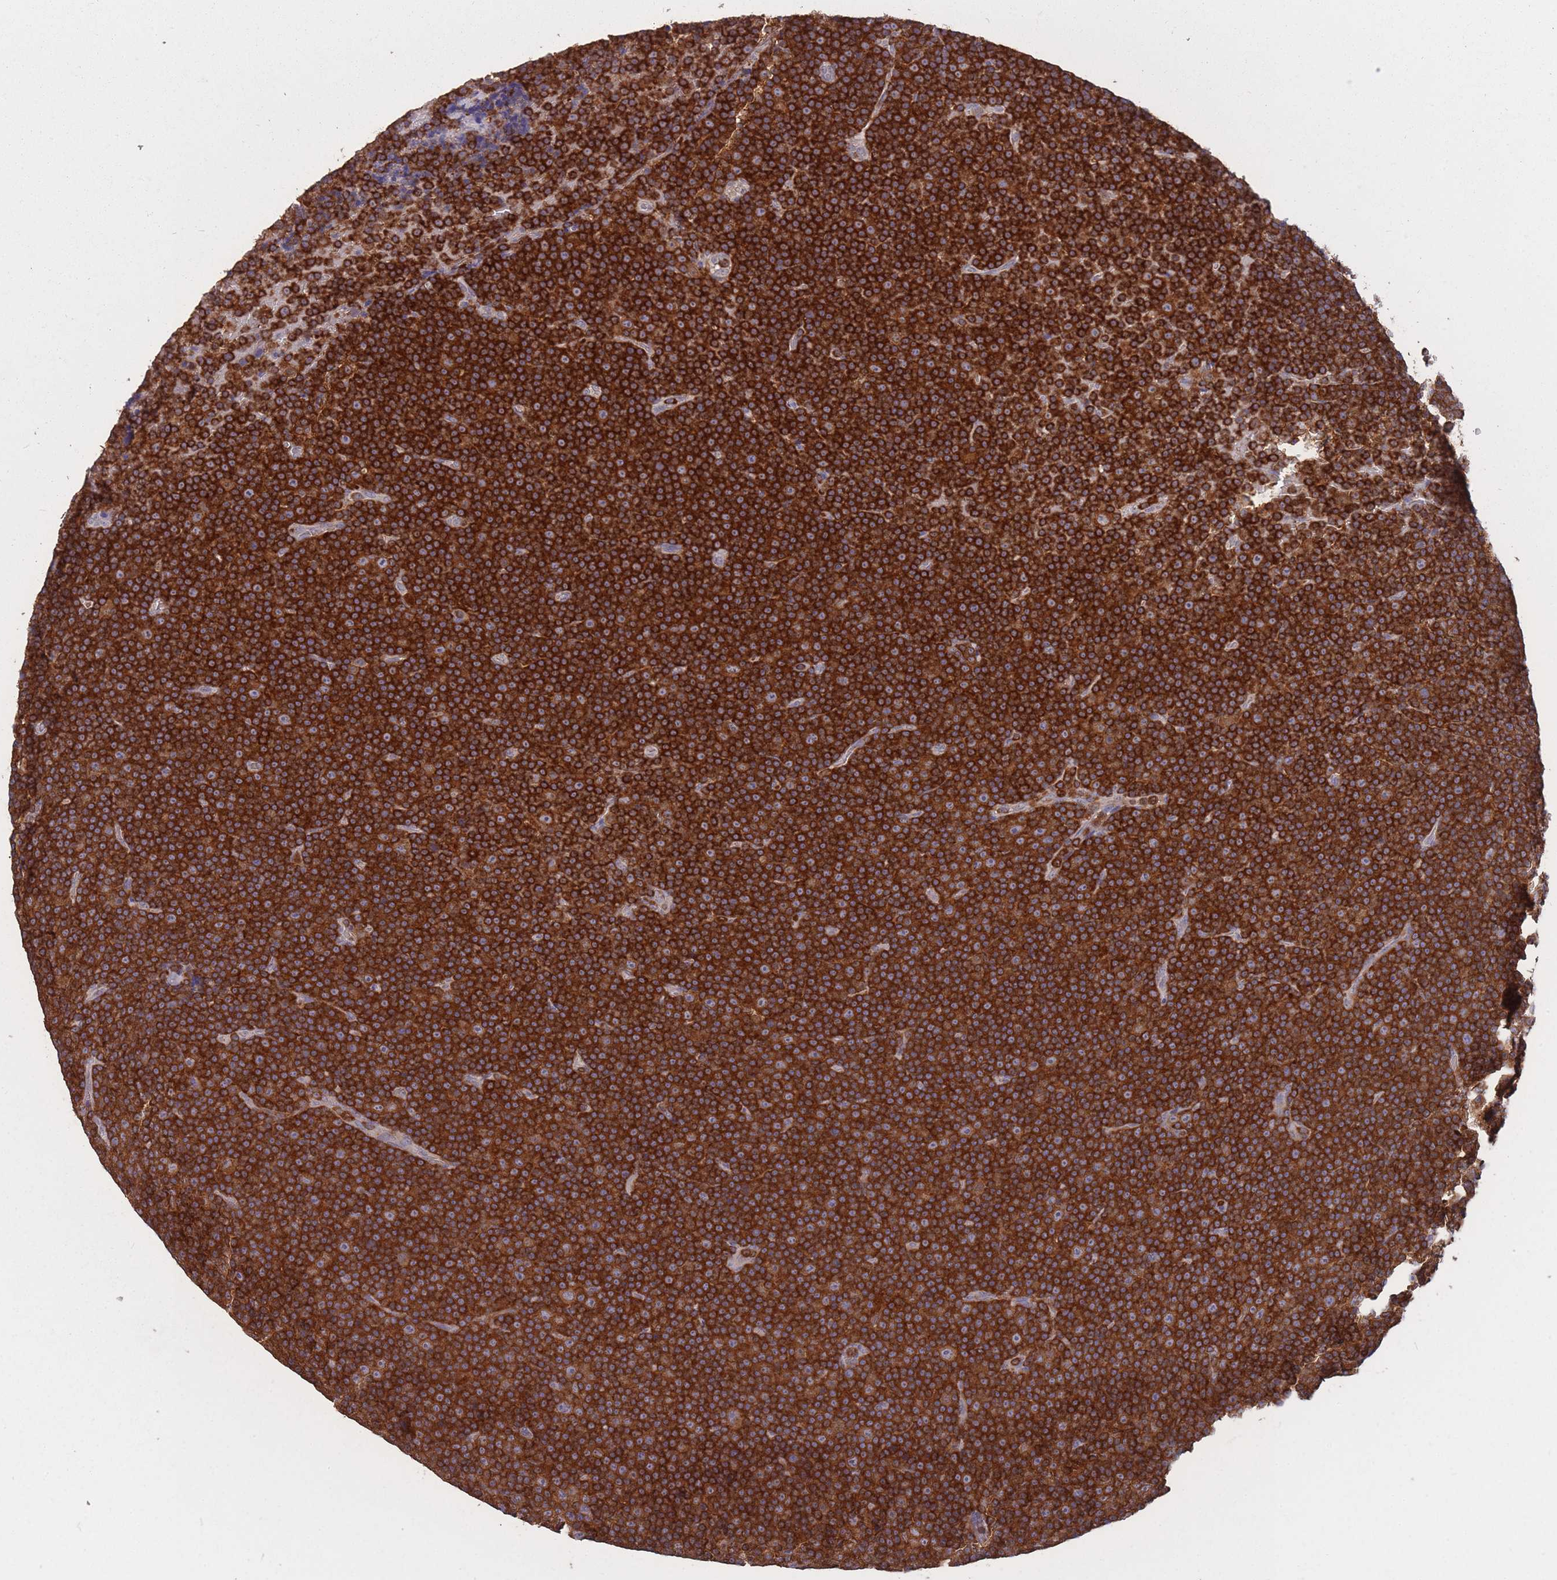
{"staining": {"intensity": "strong", "quantity": ">75%", "location": "cytoplasmic/membranous"}, "tissue": "lymphoma", "cell_type": "Tumor cells", "image_type": "cancer", "snomed": [{"axis": "morphology", "description": "Malignant lymphoma, non-Hodgkin's type, Low grade"}, {"axis": "topography", "description": "Lymph node"}], "caption": "Lymphoma was stained to show a protein in brown. There is high levels of strong cytoplasmic/membranous staining in approximately >75% of tumor cells. (DAB (3,3'-diaminobenzidine) = brown stain, brightfield microscopy at high magnification).", "gene": "GMIP", "patient": {"sex": "female", "age": 67}}